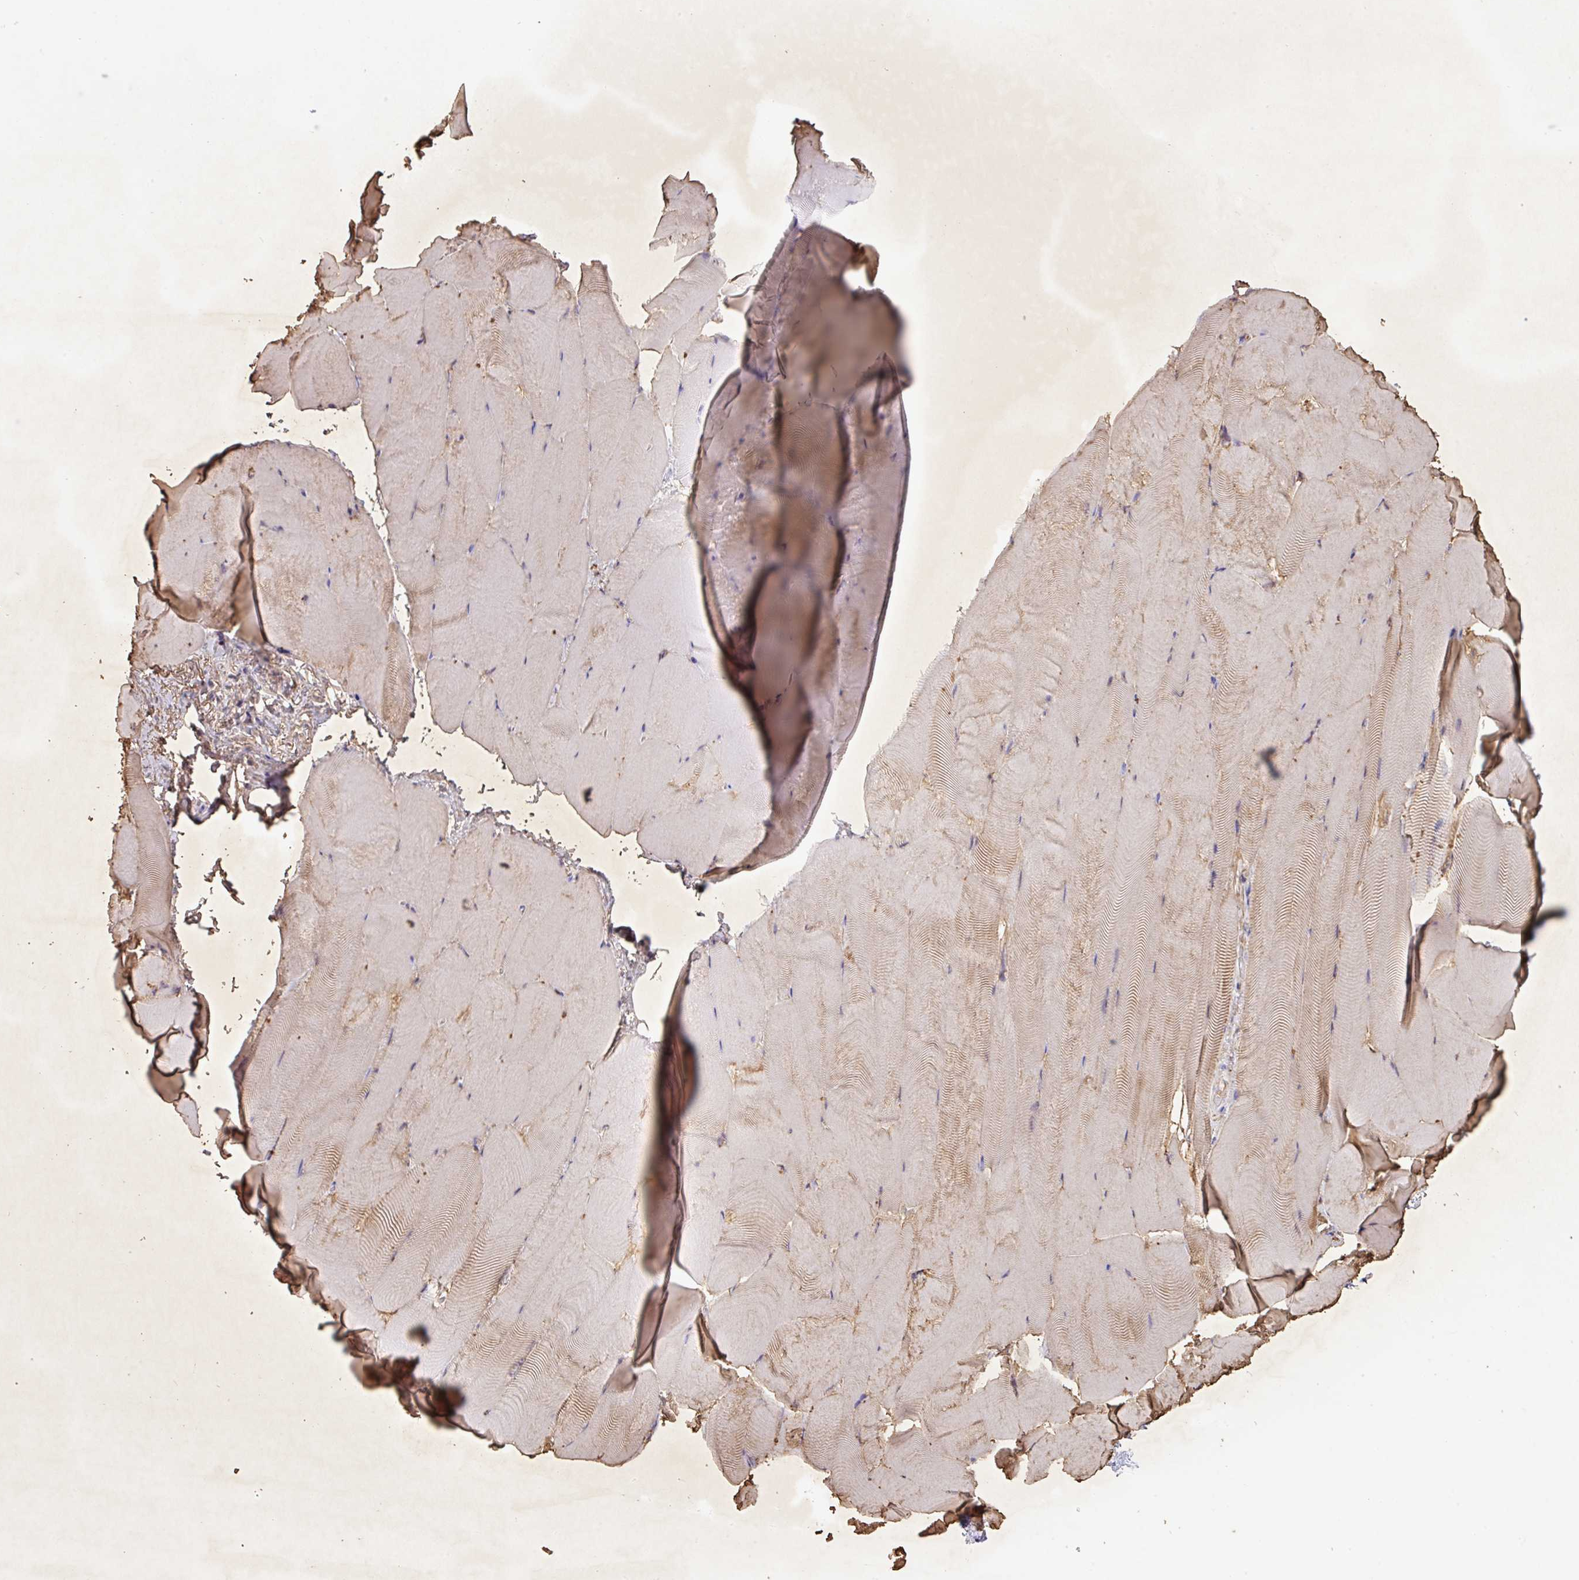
{"staining": {"intensity": "moderate", "quantity": "25%-75%", "location": "cytoplasmic/membranous"}, "tissue": "skeletal muscle", "cell_type": "Myocytes", "image_type": "normal", "snomed": [{"axis": "morphology", "description": "Normal tissue, NOS"}, {"axis": "topography", "description": "Skeletal muscle"}], "caption": "Immunohistochemistry staining of unremarkable skeletal muscle, which demonstrates medium levels of moderate cytoplasmic/membranous staining in about 25%-75% of myocytes indicating moderate cytoplasmic/membranous protein positivity. The staining was performed using DAB (brown) for protein detection and nuclei were counterstained in hematoxylin (blue).", "gene": "ZNF524", "patient": {"sex": "female", "age": 64}}